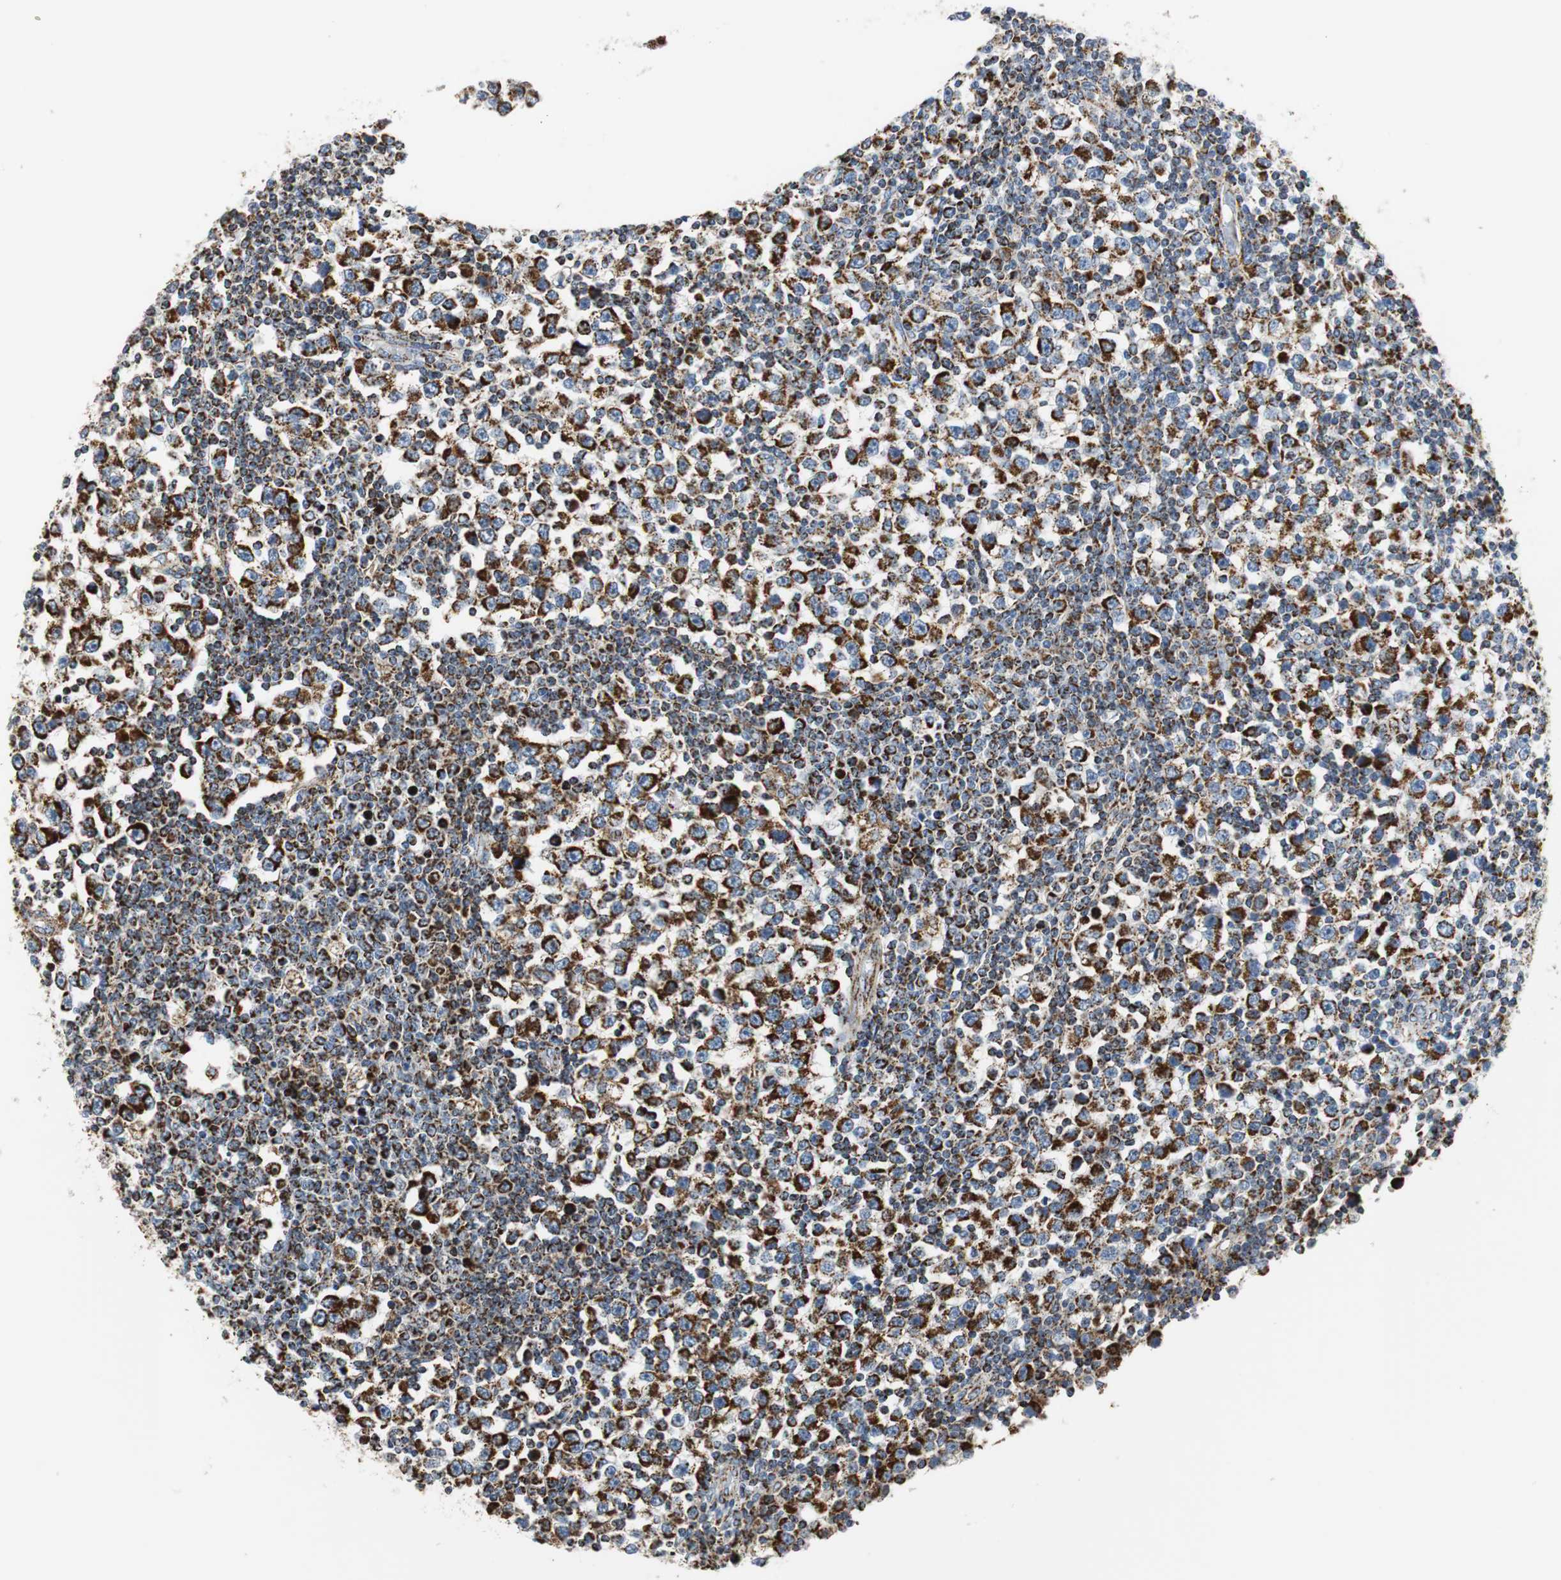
{"staining": {"intensity": "strong", "quantity": ">75%", "location": "cytoplasmic/membranous"}, "tissue": "testis cancer", "cell_type": "Tumor cells", "image_type": "cancer", "snomed": [{"axis": "morphology", "description": "Seminoma, NOS"}, {"axis": "topography", "description": "Testis"}], "caption": "Testis cancer tissue demonstrates strong cytoplasmic/membranous expression in approximately >75% of tumor cells, visualized by immunohistochemistry. (brown staining indicates protein expression, while blue staining denotes nuclei).", "gene": "C1QTNF7", "patient": {"sex": "male", "age": 65}}